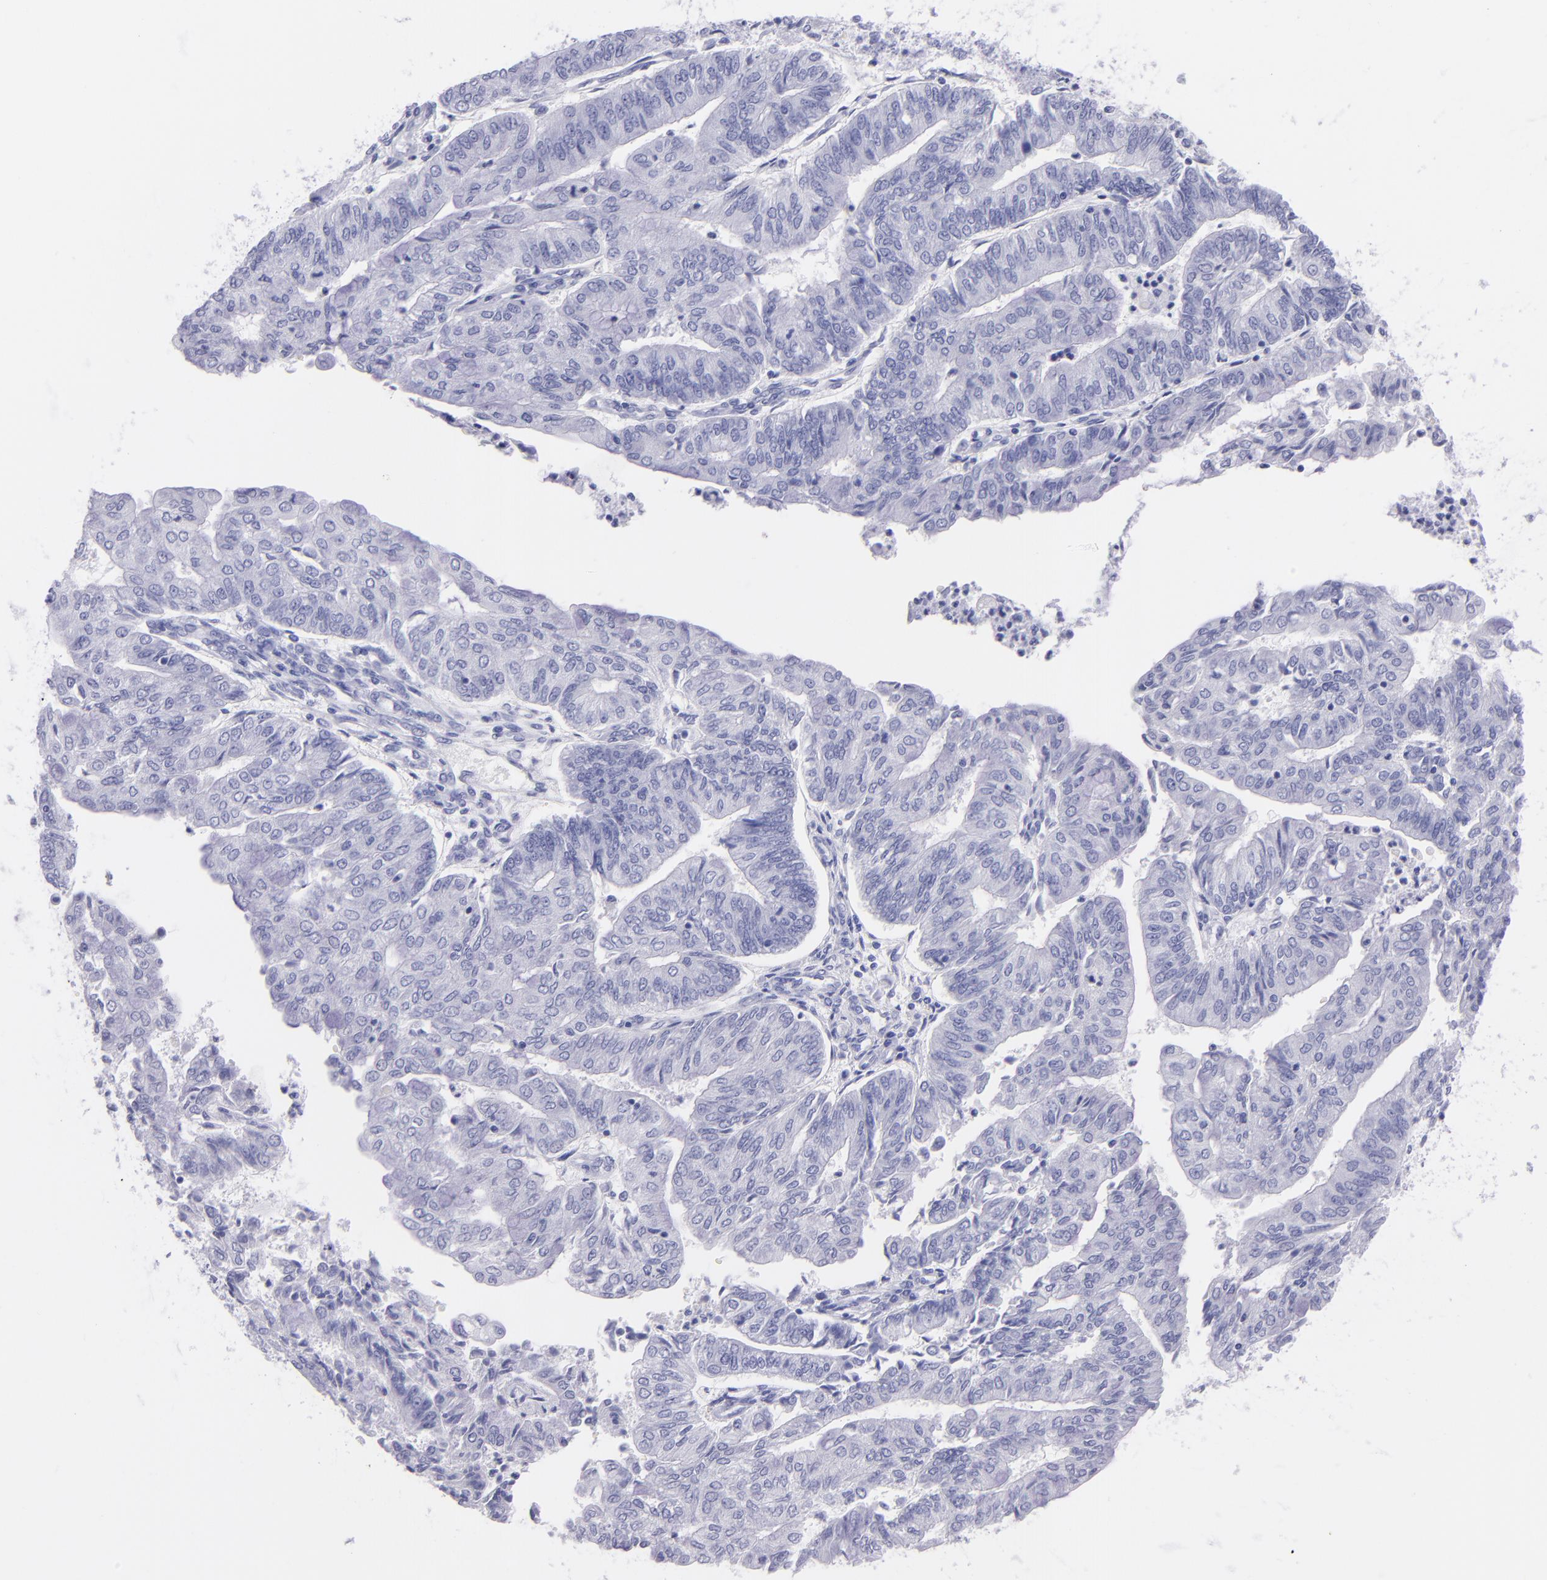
{"staining": {"intensity": "negative", "quantity": "none", "location": "none"}, "tissue": "endometrial cancer", "cell_type": "Tumor cells", "image_type": "cancer", "snomed": [{"axis": "morphology", "description": "Adenocarcinoma, NOS"}, {"axis": "topography", "description": "Endometrium"}], "caption": "This histopathology image is of endometrial cancer (adenocarcinoma) stained with immunohistochemistry (IHC) to label a protein in brown with the nuclei are counter-stained blue. There is no staining in tumor cells.", "gene": "CNP", "patient": {"sex": "female", "age": 59}}